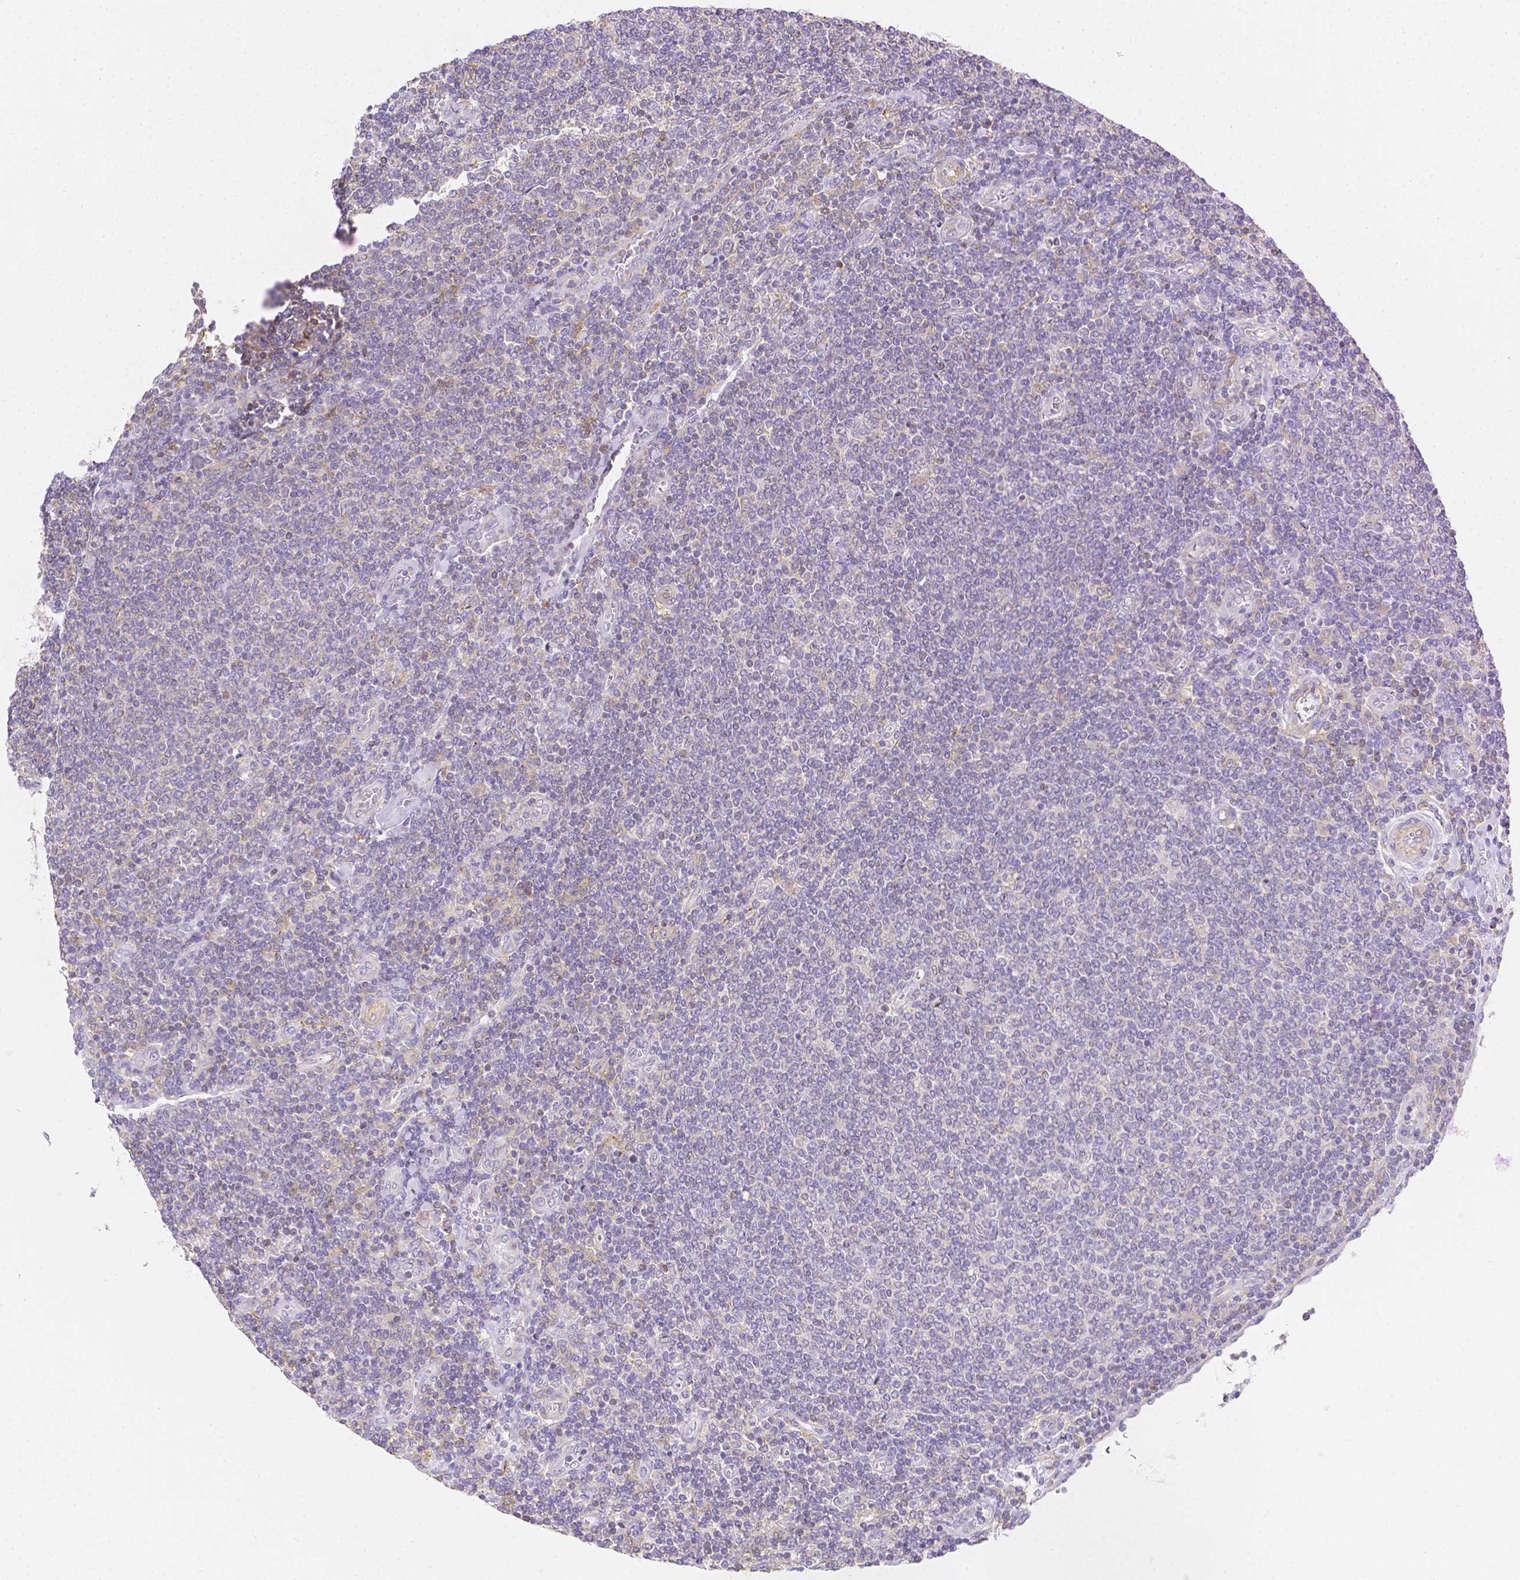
{"staining": {"intensity": "negative", "quantity": "none", "location": "none"}, "tissue": "lymphoma", "cell_type": "Tumor cells", "image_type": "cancer", "snomed": [{"axis": "morphology", "description": "Malignant lymphoma, non-Hodgkin's type, Low grade"}, {"axis": "topography", "description": "Lymph node"}], "caption": "Tumor cells are negative for protein expression in human malignant lymphoma, non-Hodgkin's type (low-grade).", "gene": "ASAH2", "patient": {"sex": "male", "age": 52}}